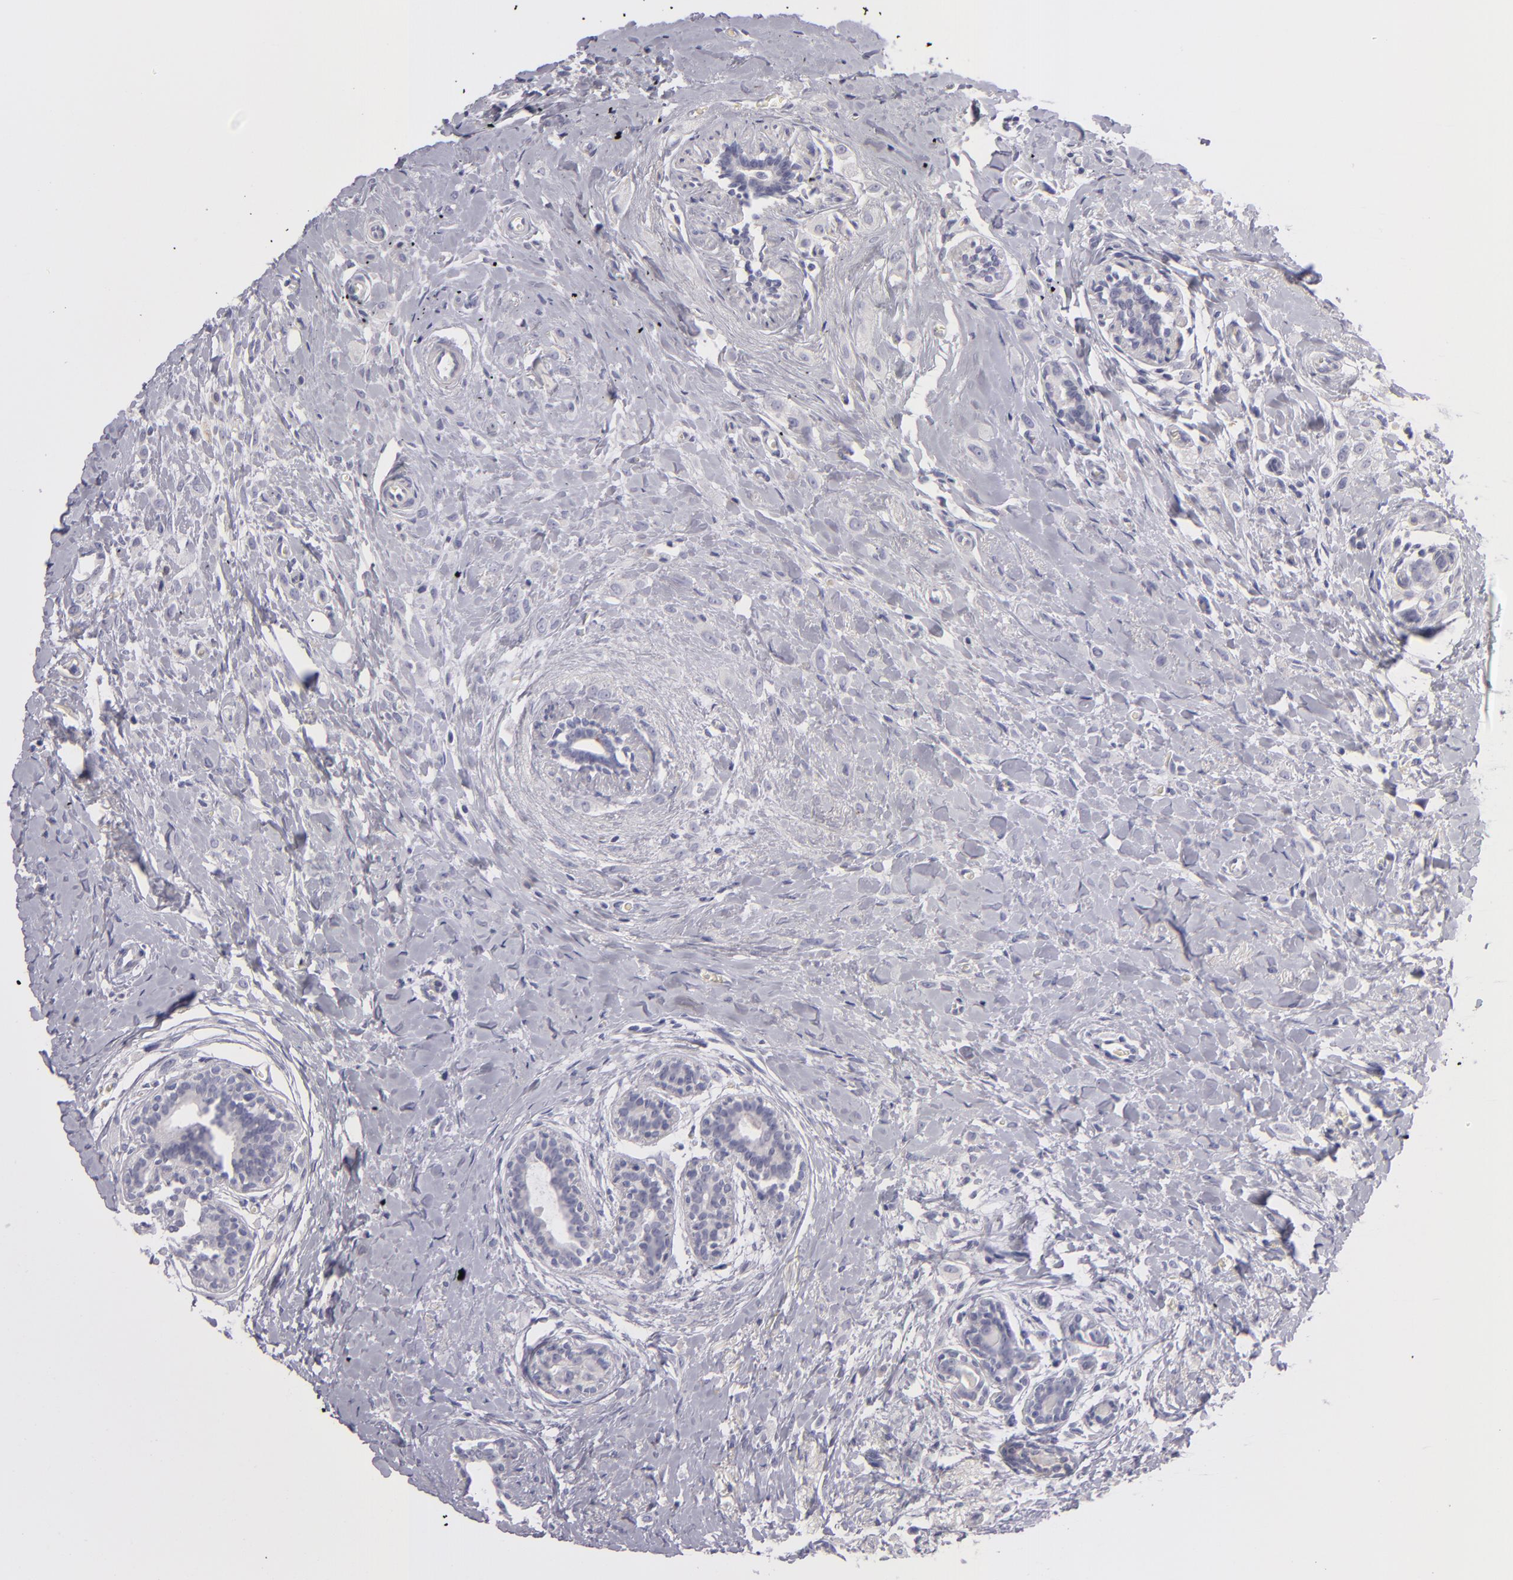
{"staining": {"intensity": "negative", "quantity": "none", "location": "none"}, "tissue": "breast cancer", "cell_type": "Tumor cells", "image_type": "cancer", "snomed": [{"axis": "morphology", "description": "Lobular carcinoma"}, {"axis": "topography", "description": "Breast"}], "caption": "Immunohistochemical staining of human lobular carcinoma (breast) shows no significant expression in tumor cells. Brightfield microscopy of IHC stained with DAB (3,3'-diaminobenzidine) (brown) and hematoxylin (blue), captured at high magnification.", "gene": "TNNC1", "patient": {"sex": "female", "age": 57}}